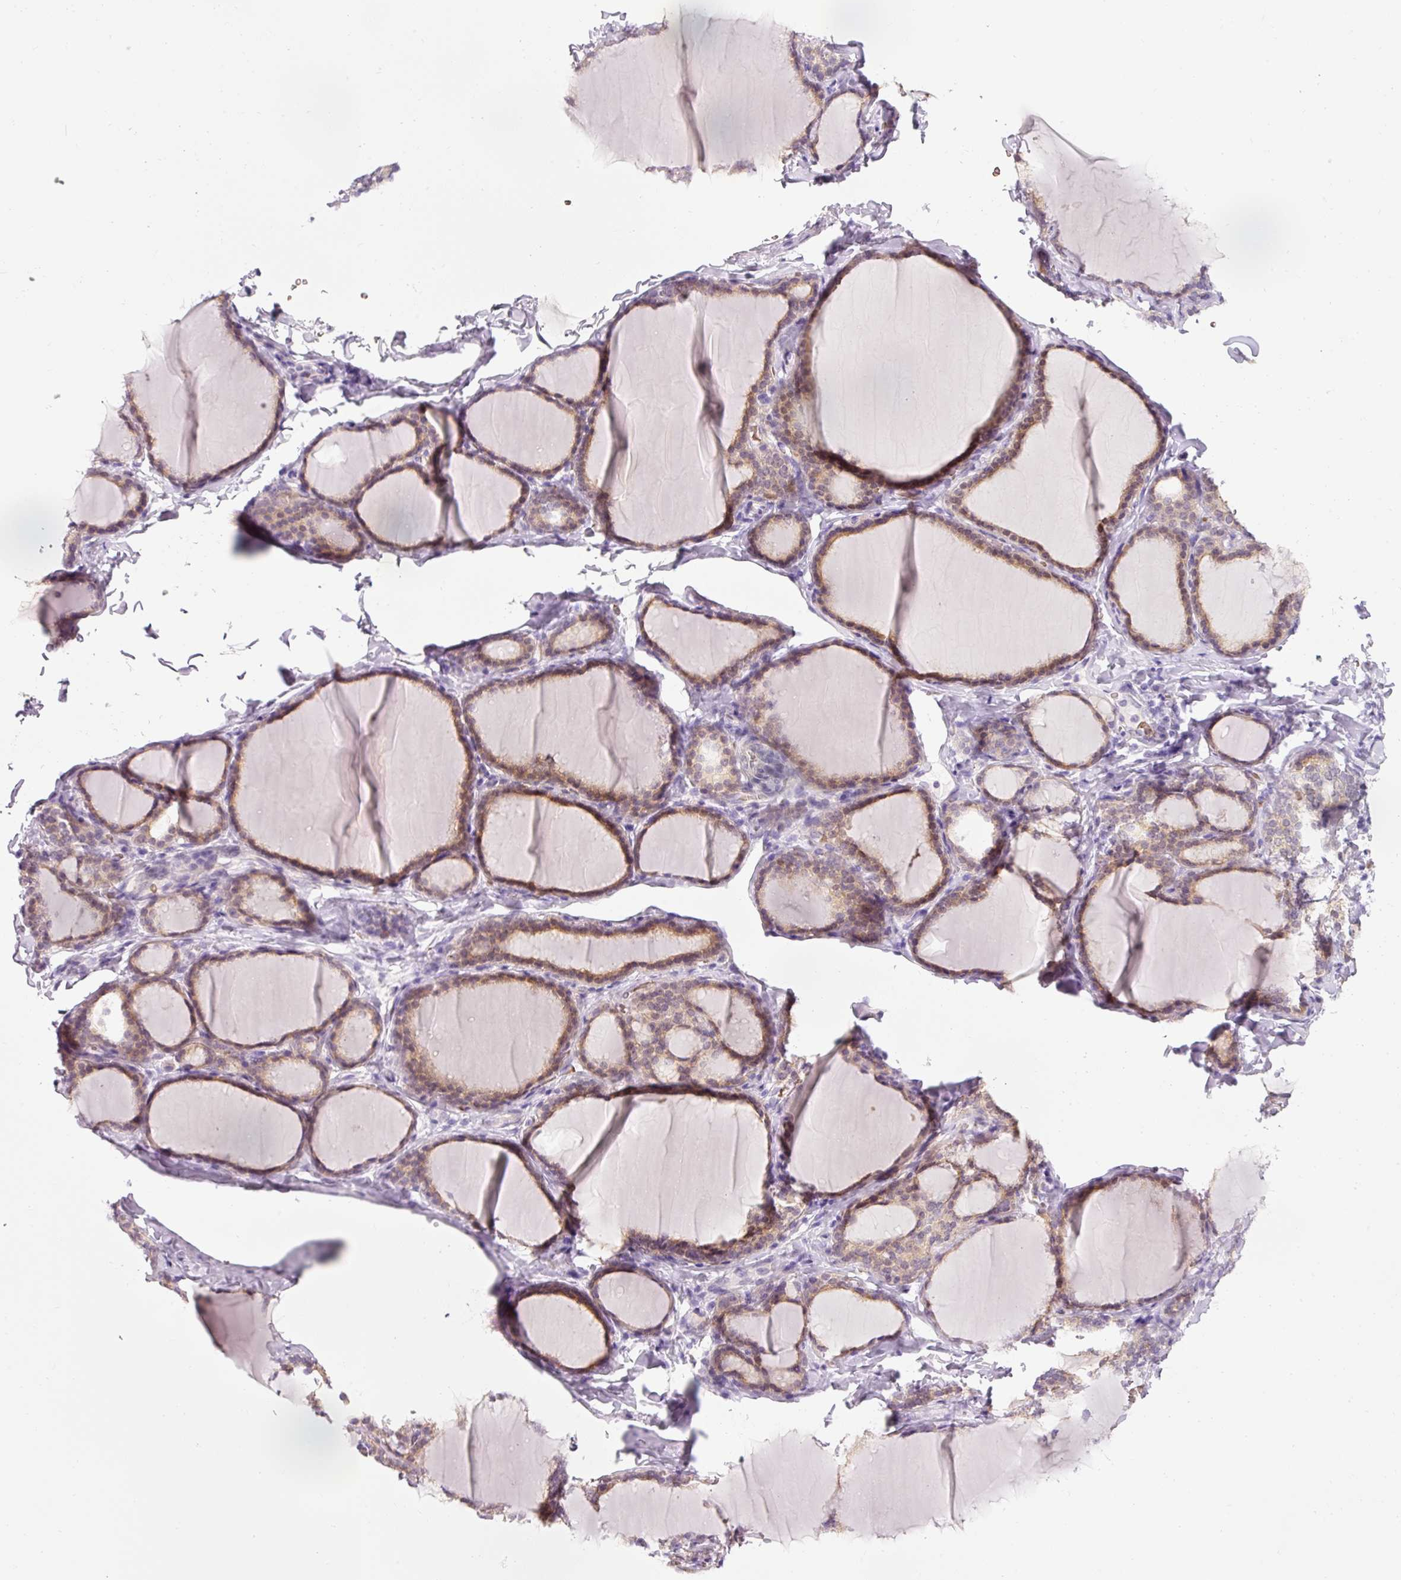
{"staining": {"intensity": "moderate", "quantity": ">75%", "location": "cytoplasmic/membranous"}, "tissue": "thyroid gland", "cell_type": "Glandular cells", "image_type": "normal", "snomed": [{"axis": "morphology", "description": "Normal tissue, NOS"}, {"axis": "topography", "description": "Thyroid gland"}], "caption": "Thyroid gland stained with a brown dye exhibits moderate cytoplasmic/membranous positive positivity in approximately >75% of glandular cells.", "gene": "DHRS11", "patient": {"sex": "female", "age": 31}}